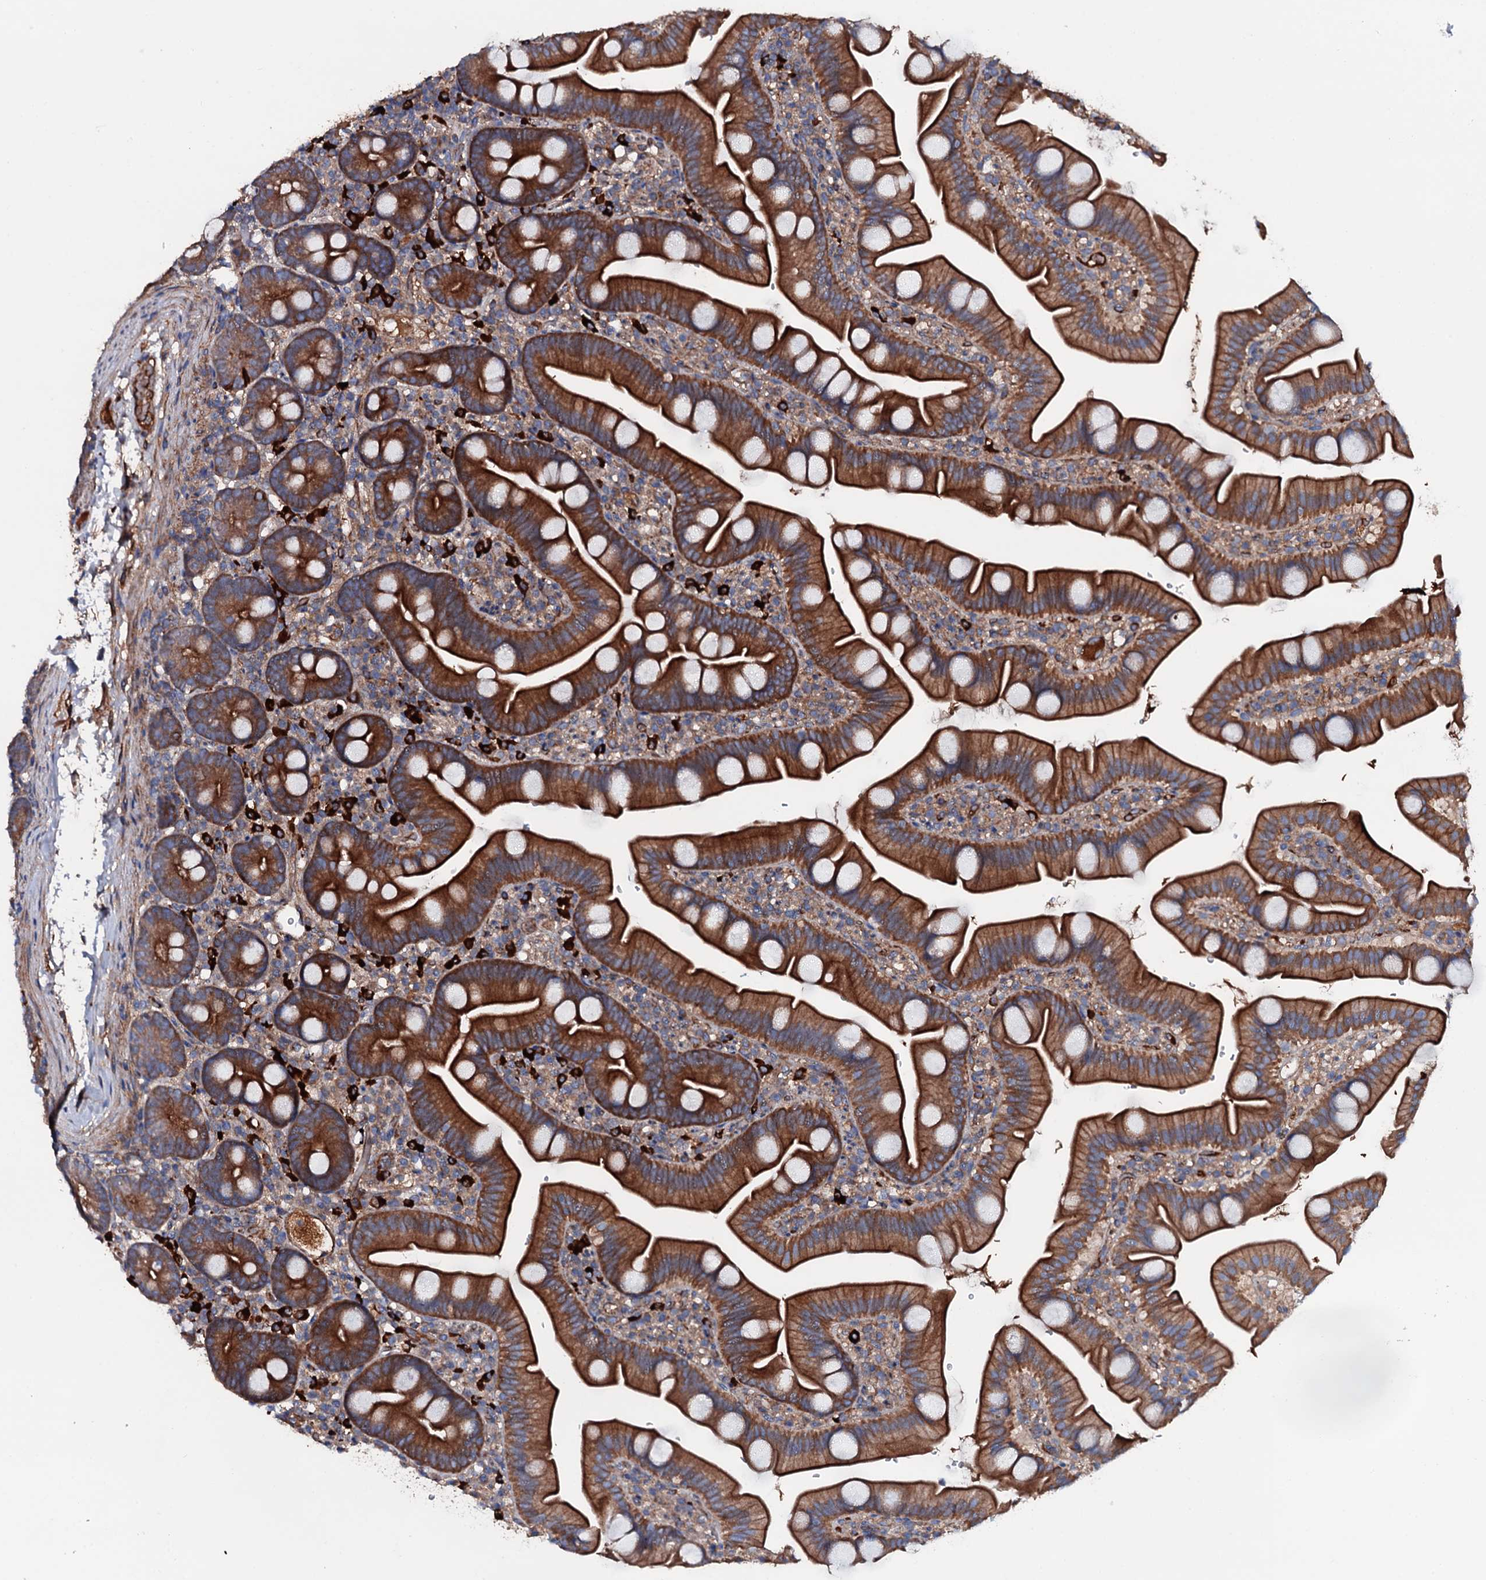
{"staining": {"intensity": "strong", "quantity": ">75%", "location": "cytoplasmic/membranous"}, "tissue": "small intestine", "cell_type": "Glandular cells", "image_type": "normal", "snomed": [{"axis": "morphology", "description": "Normal tissue, NOS"}, {"axis": "topography", "description": "Small intestine"}], "caption": "A micrograph of small intestine stained for a protein shows strong cytoplasmic/membranous brown staining in glandular cells. Ihc stains the protein in brown and the nuclei are stained blue.", "gene": "NEK1", "patient": {"sex": "female", "age": 68}}